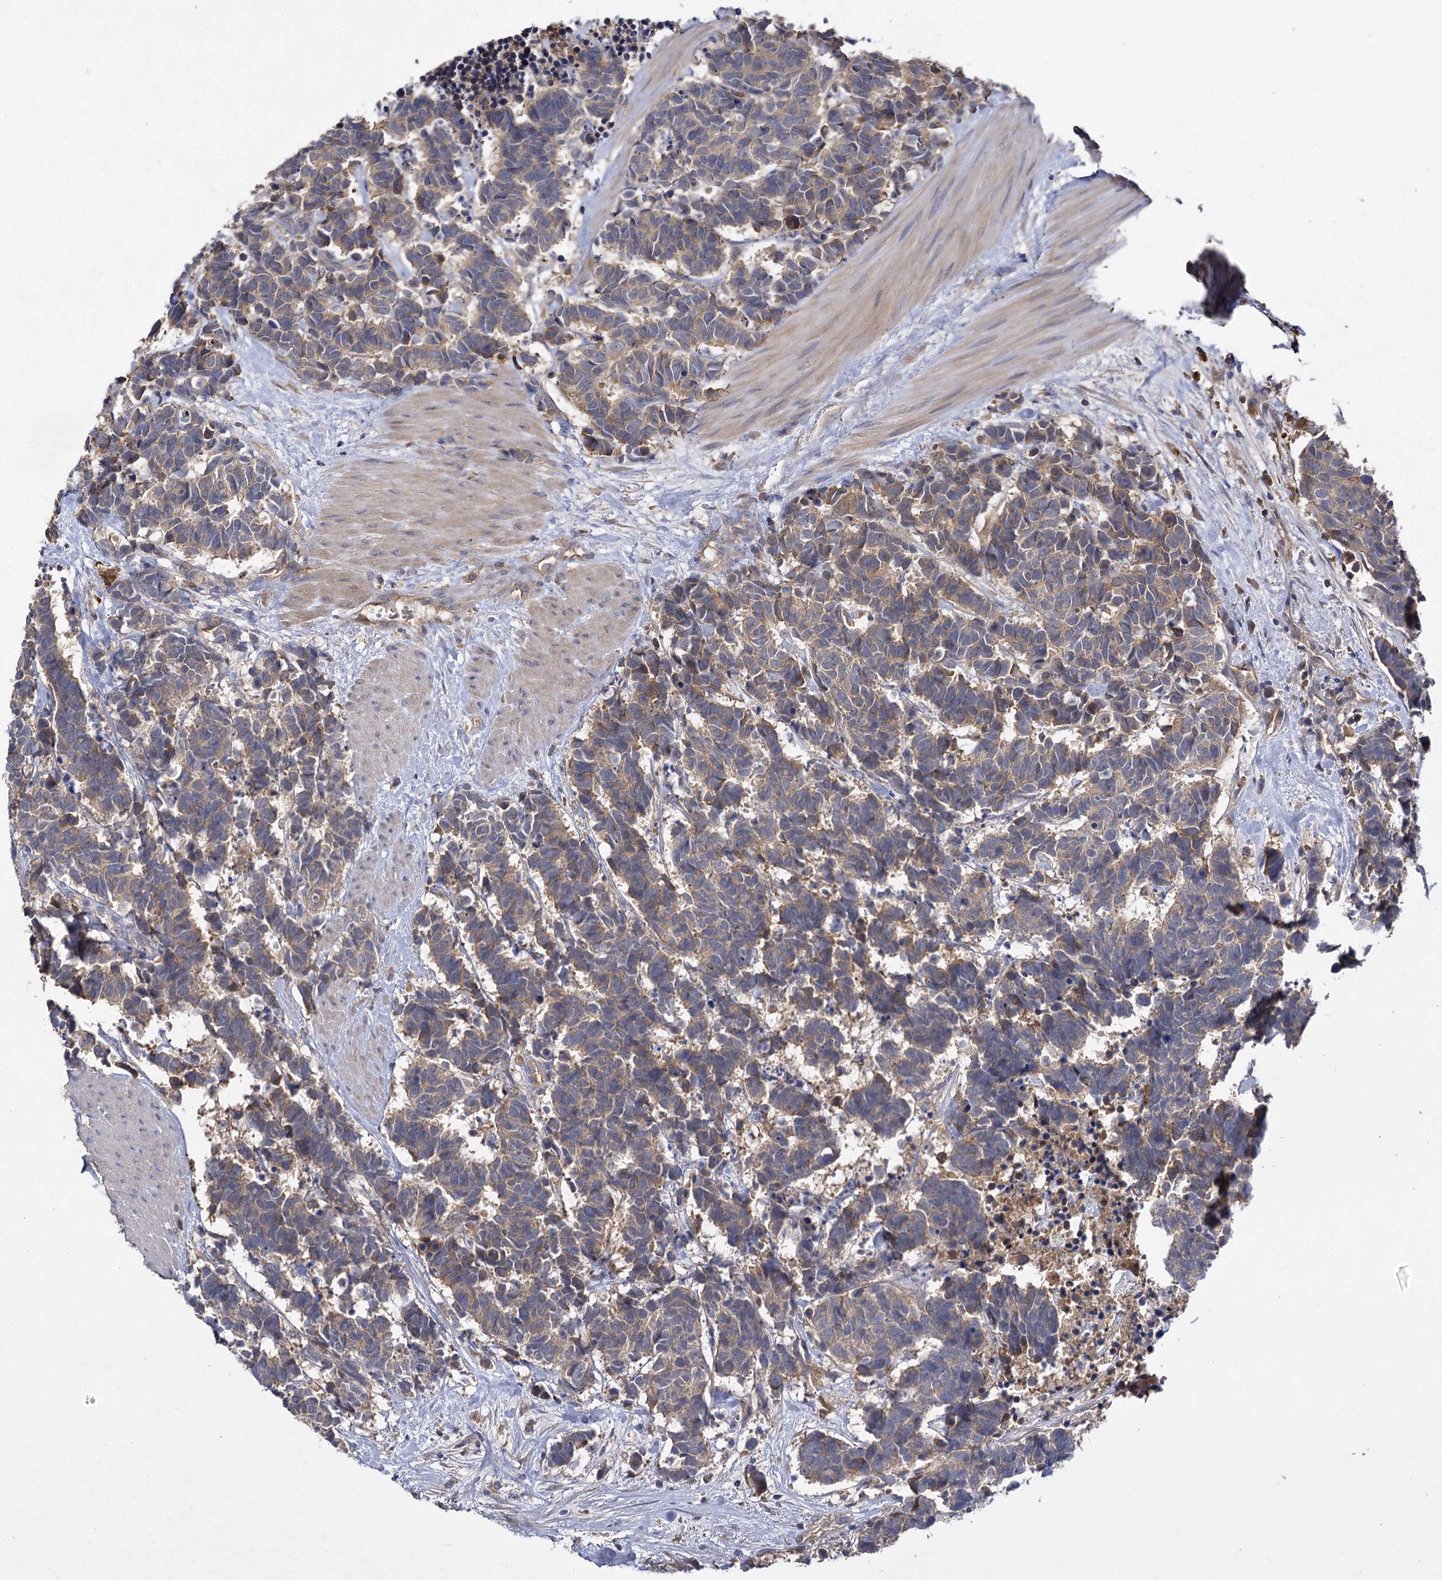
{"staining": {"intensity": "weak", "quantity": ">75%", "location": "cytoplasmic/membranous"}, "tissue": "carcinoid", "cell_type": "Tumor cells", "image_type": "cancer", "snomed": [{"axis": "morphology", "description": "Carcinoma, NOS"}, {"axis": "morphology", "description": "Carcinoid, malignant, NOS"}, {"axis": "topography", "description": "Urinary bladder"}], "caption": "Tumor cells show weak cytoplasmic/membranous staining in approximately >75% of cells in carcinoid.", "gene": "USP50", "patient": {"sex": "male", "age": 57}}